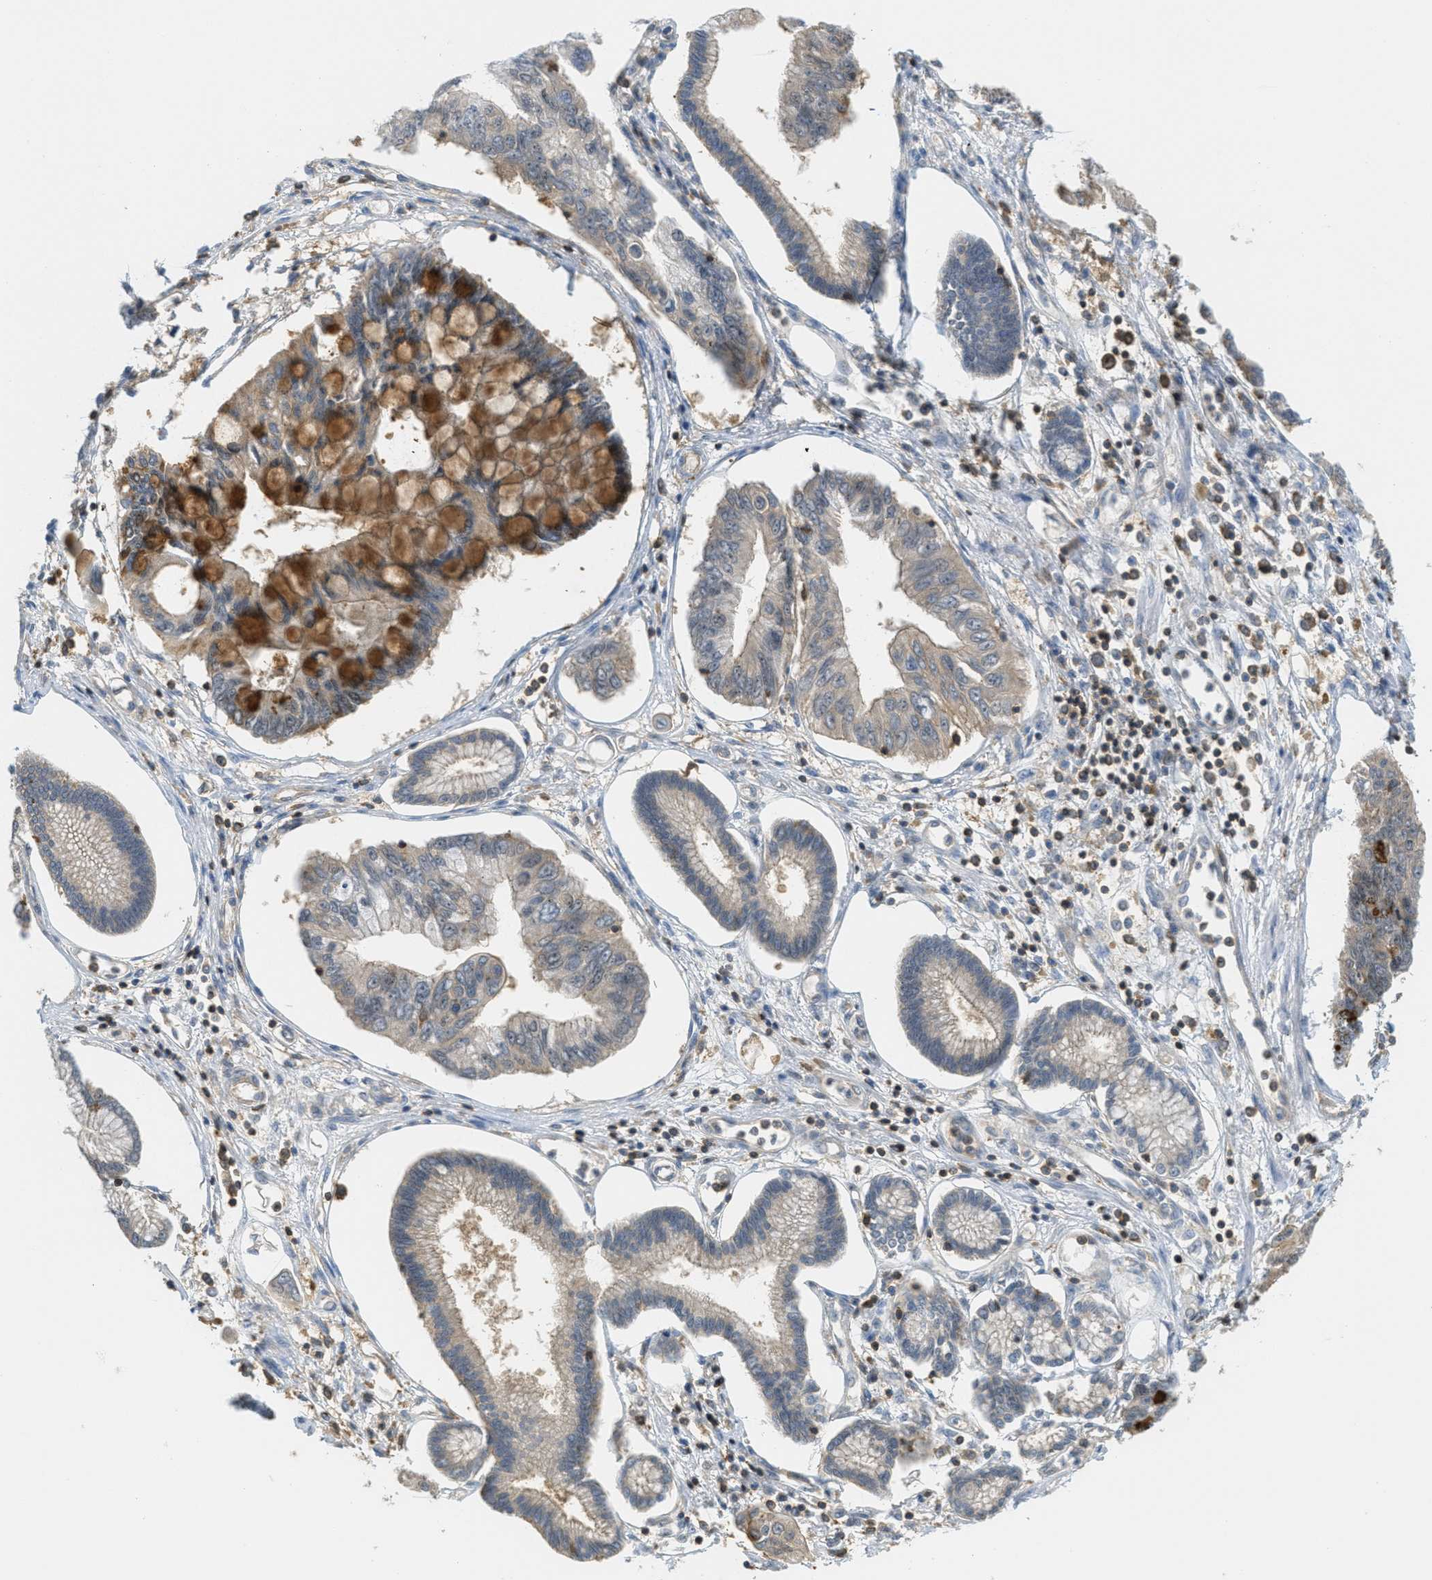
{"staining": {"intensity": "strong", "quantity": "<25%", "location": "cytoplasmic/membranous"}, "tissue": "pancreatic cancer", "cell_type": "Tumor cells", "image_type": "cancer", "snomed": [{"axis": "morphology", "description": "Adenocarcinoma, NOS"}, {"axis": "topography", "description": "Pancreas"}], "caption": "Pancreatic cancer (adenocarcinoma) tissue displays strong cytoplasmic/membranous staining in approximately <25% of tumor cells", "gene": "GRIK2", "patient": {"sex": "female", "age": 77}}